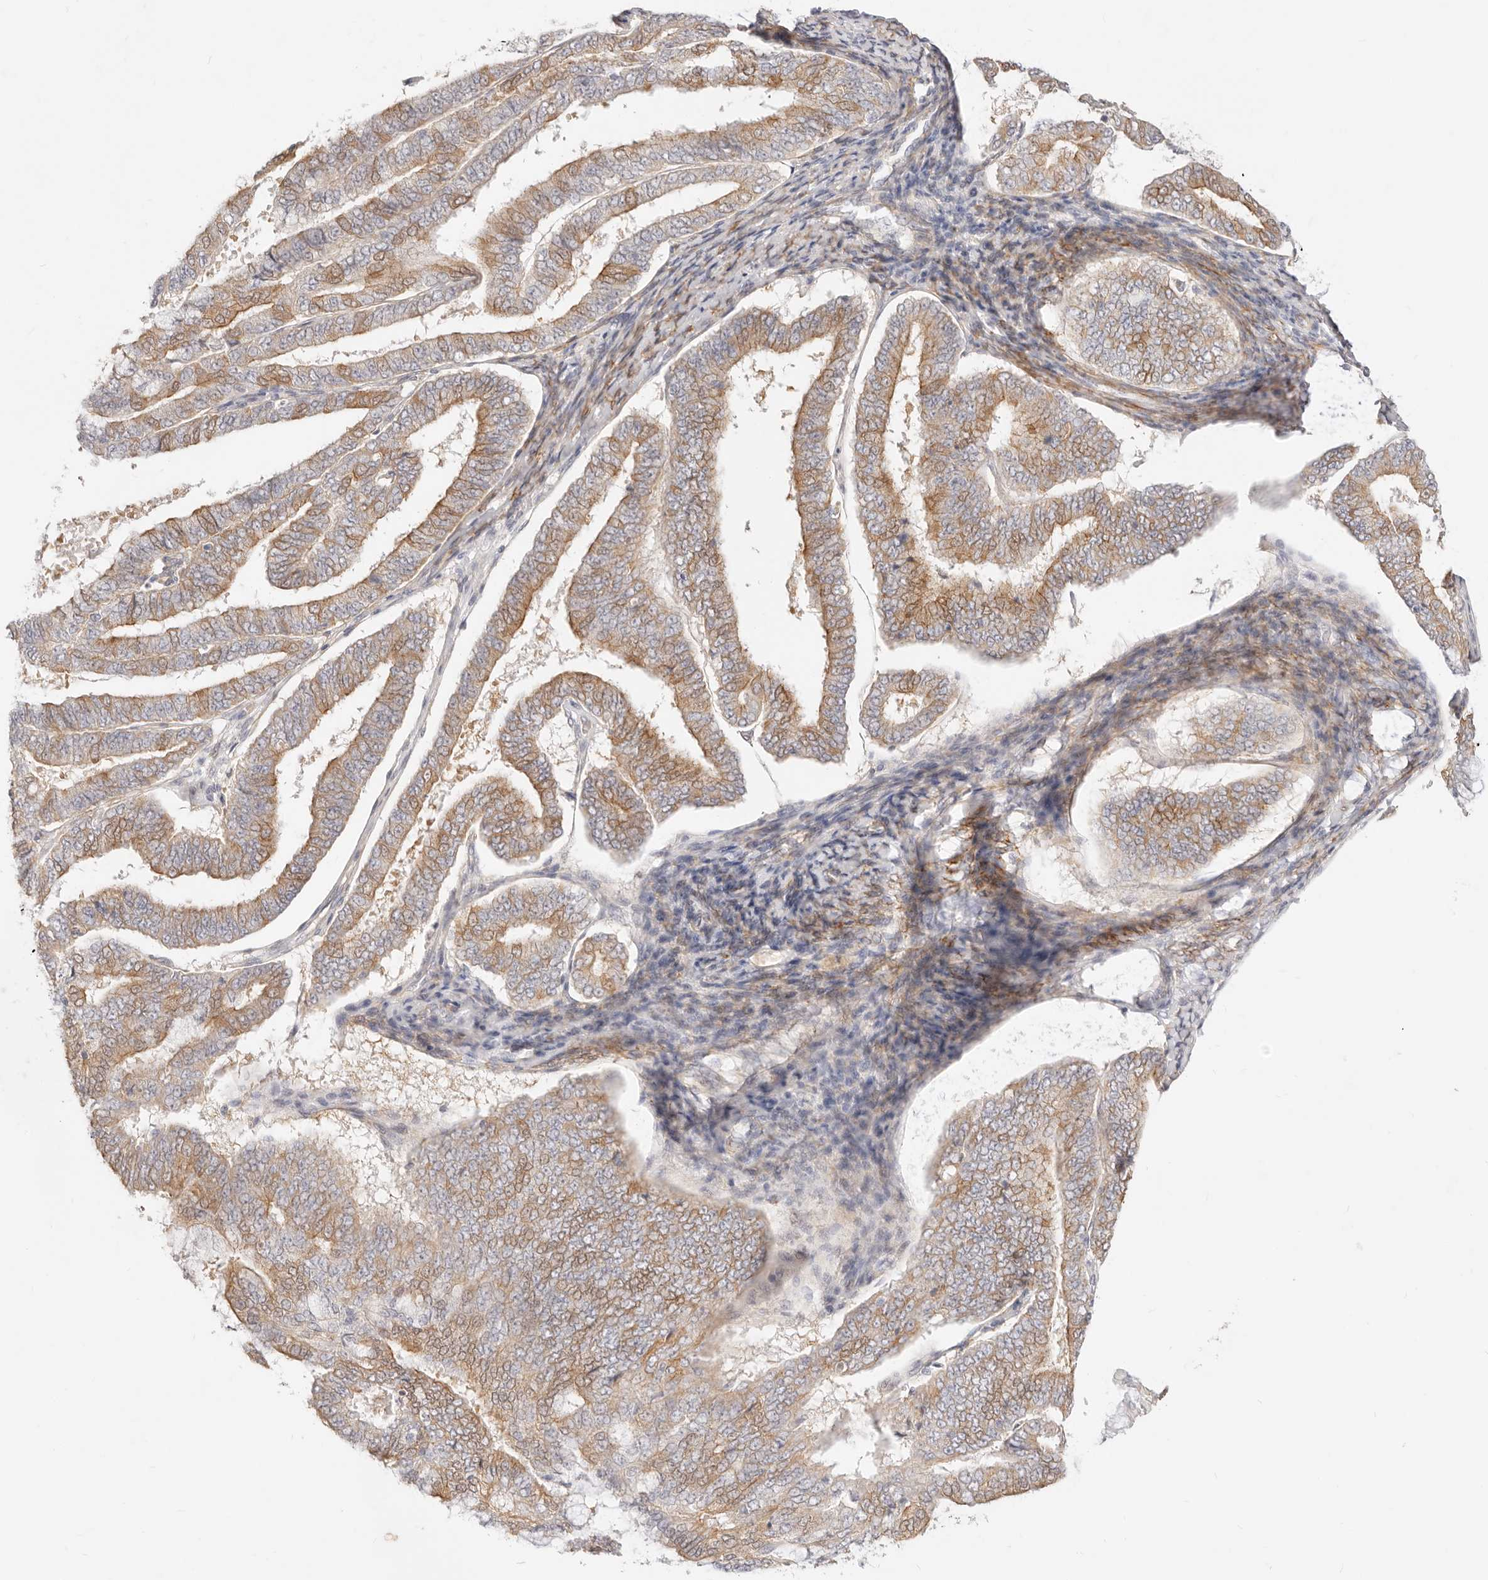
{"staining": {"intensity": "moderate", "quantity": ">75%", "location": "cytoplasmic/membranous"}, "tissue": "endometrial cancer", "cell_type": "Tumor cells", "image_type": "cancer", "snomed": [{"axis": "morphology", "description": "Adenocarcinoma, NOS"}, {"axis": "topography", "description": "Endometrium"}], "caption": "There is medium levels of moderate cytoplasmic/membranous staining in tumor cells of endometrial cancer (adenocarcinoma), as demonstrated by immunohistochemical staining (brown color).", "gene": "UBXN10", "patient": {"sex": "female", "age": 63}}